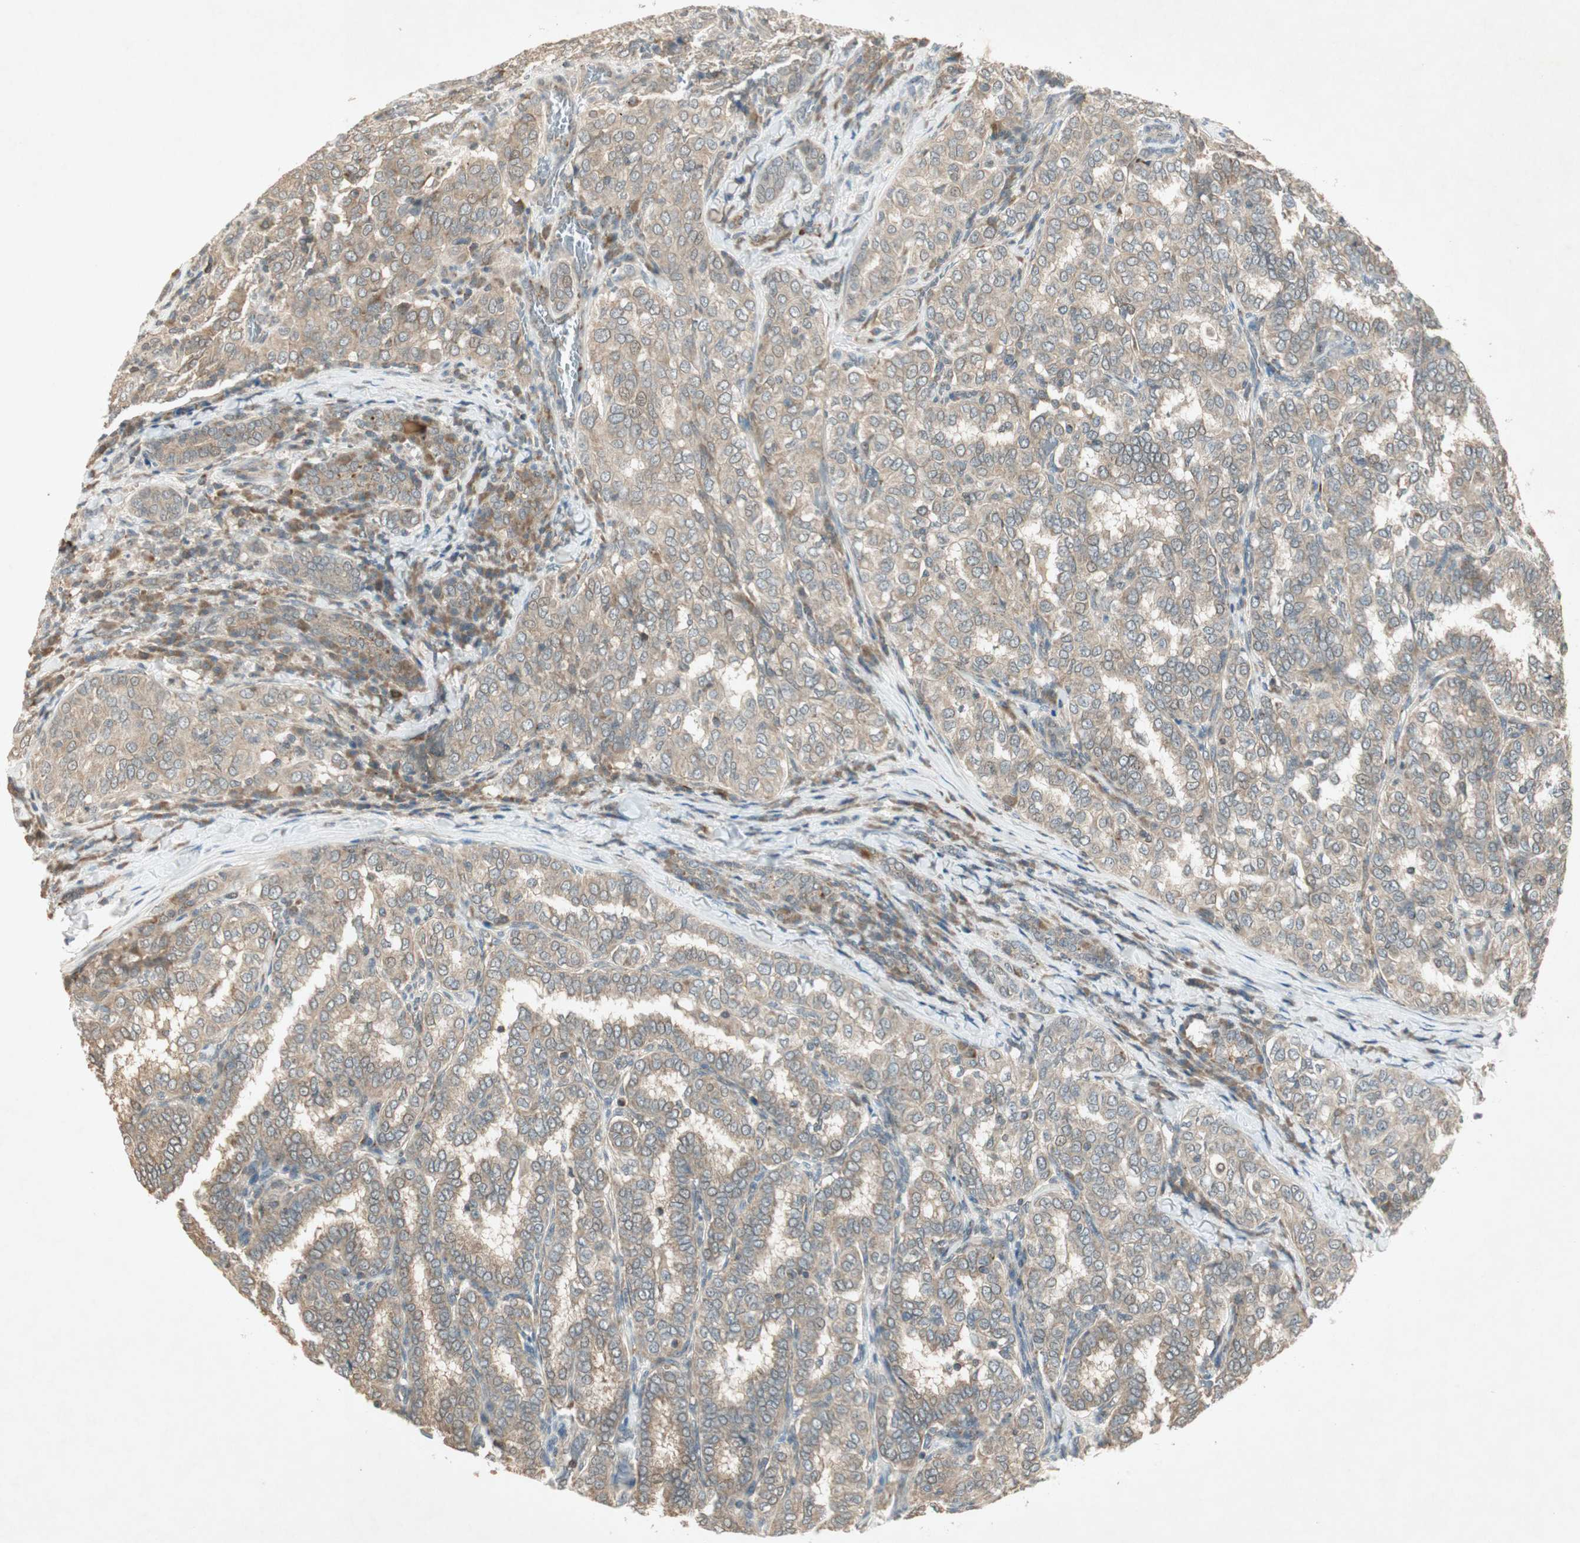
{"staining": {"intensity": "weak", "quantity": ">75%", "location": "cytoplasmic/membranous"}, "tissue": "thyroid cancer", "cell_type": "Tumor cells", "image_type": "cancer", "snomed": [{"axis": "morphology", "description": "Papillary adenocarcinoma, NOS"}, {"axis": "topography", "description": "Thyroid gland"}], "caption": "This micrograph reveals immunohistochemistry (IHC) staining of human thyroid cancer (papillary adenocarcinoma), with low weak cytoplasmic/membranous staining in about >75% of tumor cells.", "gene": "USP2", "patient": {"sex": "female", "age": 30}}